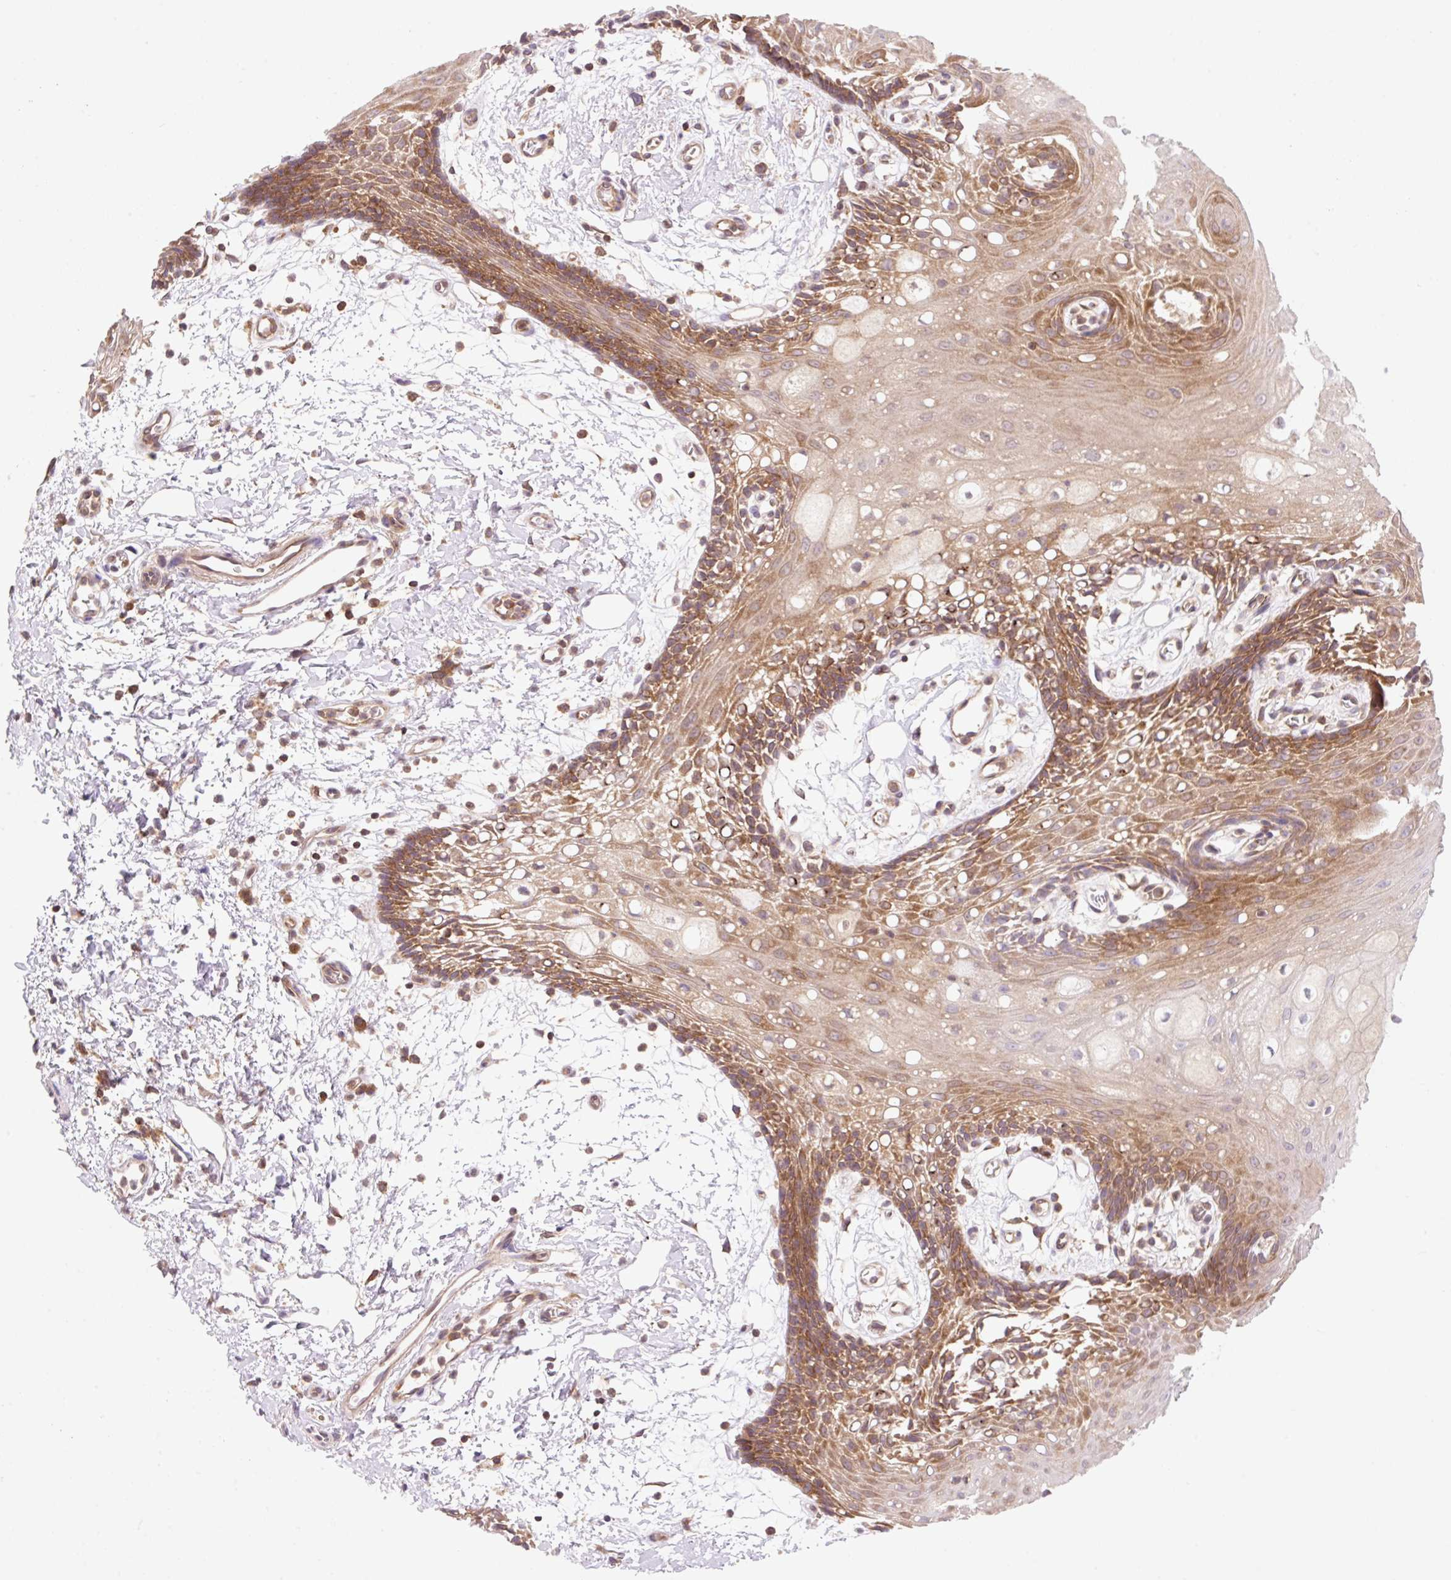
{"staining": {"intensity": "moderate", "quantity": ">75%", "location": "cytoplasmic/membranous"}, "tissue": "oral mucosa", "cell_type": "Squamous epithelial cells", "image_type": "normal", "snomed": [{"axis": "morphology", "description": "Normal tissue, NOS"}, {"axis": "topography", "description": "Oral tissue"}], "caption": "This image reveals benign oral mucosa stained with IHC to label a protein in brown. The cytoplasmic/membranous of squamous epithelial cells show moderate positivity for the protein. Nuclei are counter-stained blue.", "gene": "VPS4A", "patient": {"sex": "female", "age": 59}}